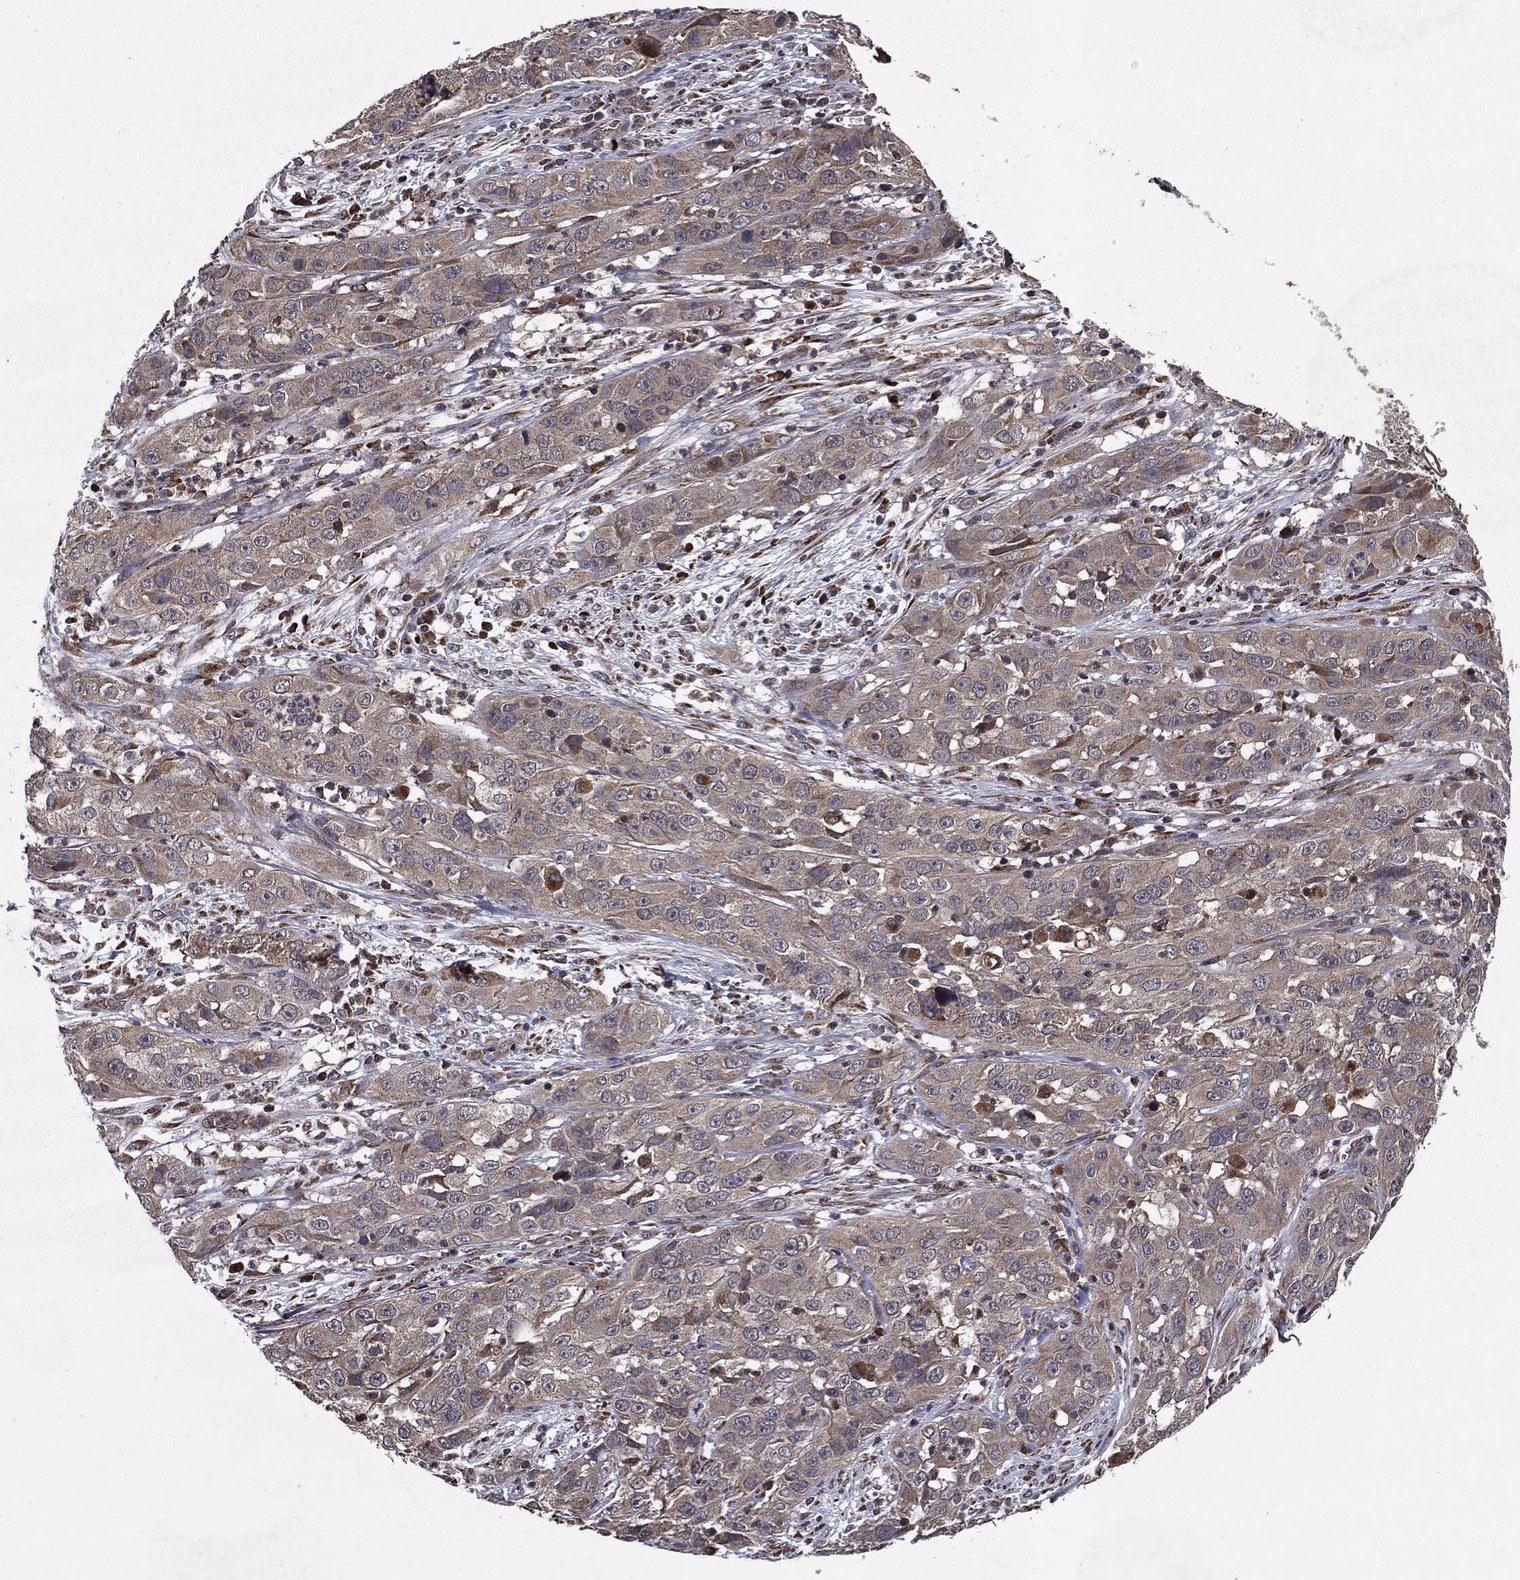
{"staining": {"intensity": "moderate", "quantity": "<25%", "location": "cytoplasmic/membranous"}, "tissue": "cervical cancer", "cell_type": "Tumor cells", "image_type": "cancer", "snomed": [{"axis": "morphology", "description": "Squamous cell carcinoma, NOS"}, {"axis": "topography", "description": "Cervix"}], "caption": "Protein analysis of cervical squamous cell carcinoma tissue shows moderate cytoplasmic/membranous staining in approximately <25% of tumor cells.", "gene": "HDAC5", "patient": {"sex": "female", "age": 32}}